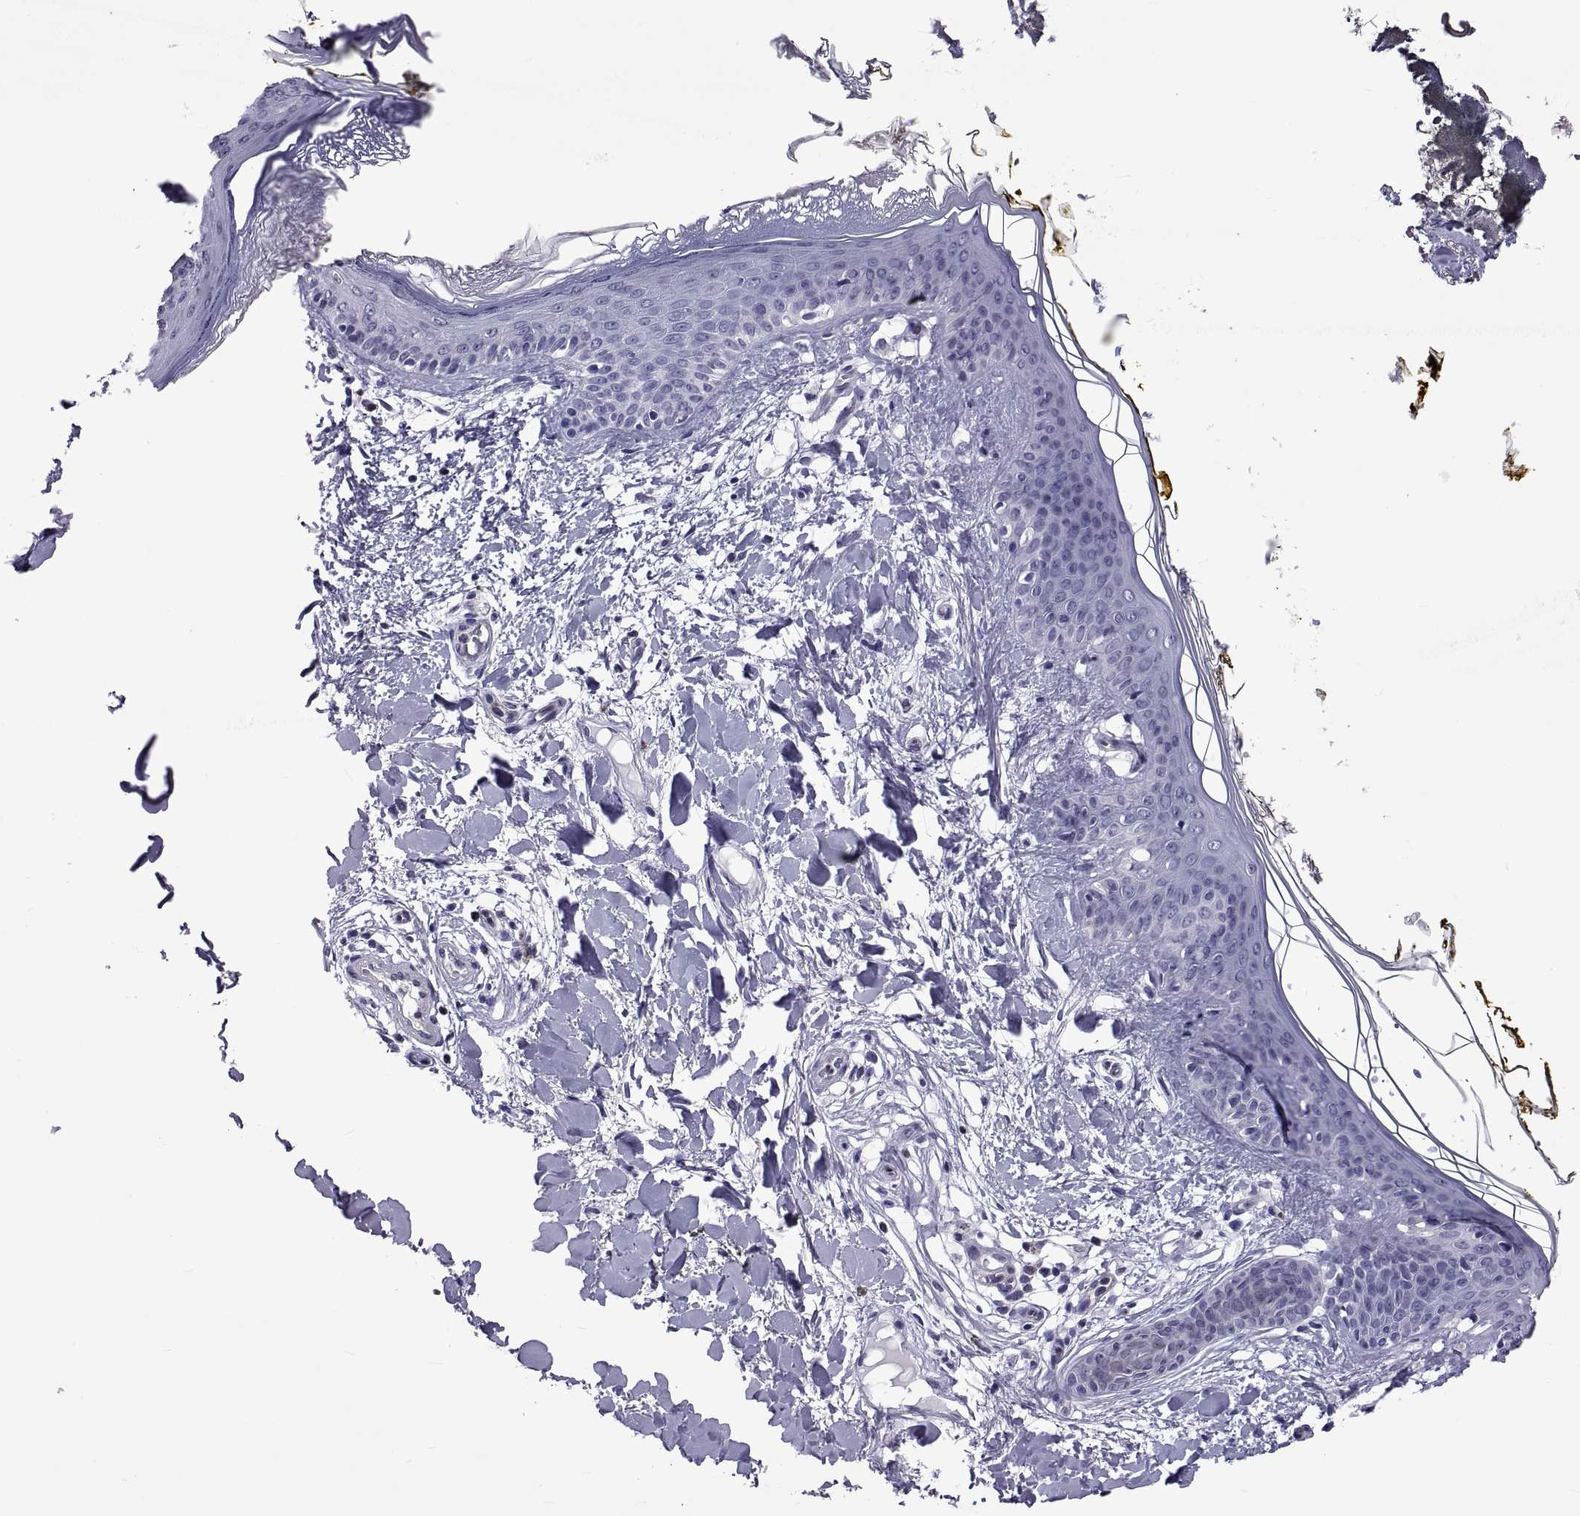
{"staining": {"intensity": "negative", "quantity": "none", "location": "none"}, "tissue": "skin", "cell_type": "Fibroblasts", "image_type": "normal", "snomed": [{"axis": "morphology", "description": "Normal tissue, NOS"}, {"axis": "topography", "description": "Skin"}], "caption": "Immunohistochemistry of normal skin shows no positivity in fibroblasts. (Immunohistochemistry (ihc), brightfield microscopy, high magnification).", "gene": "LCN9", "patient": {"sex": "female", "age": 34}}